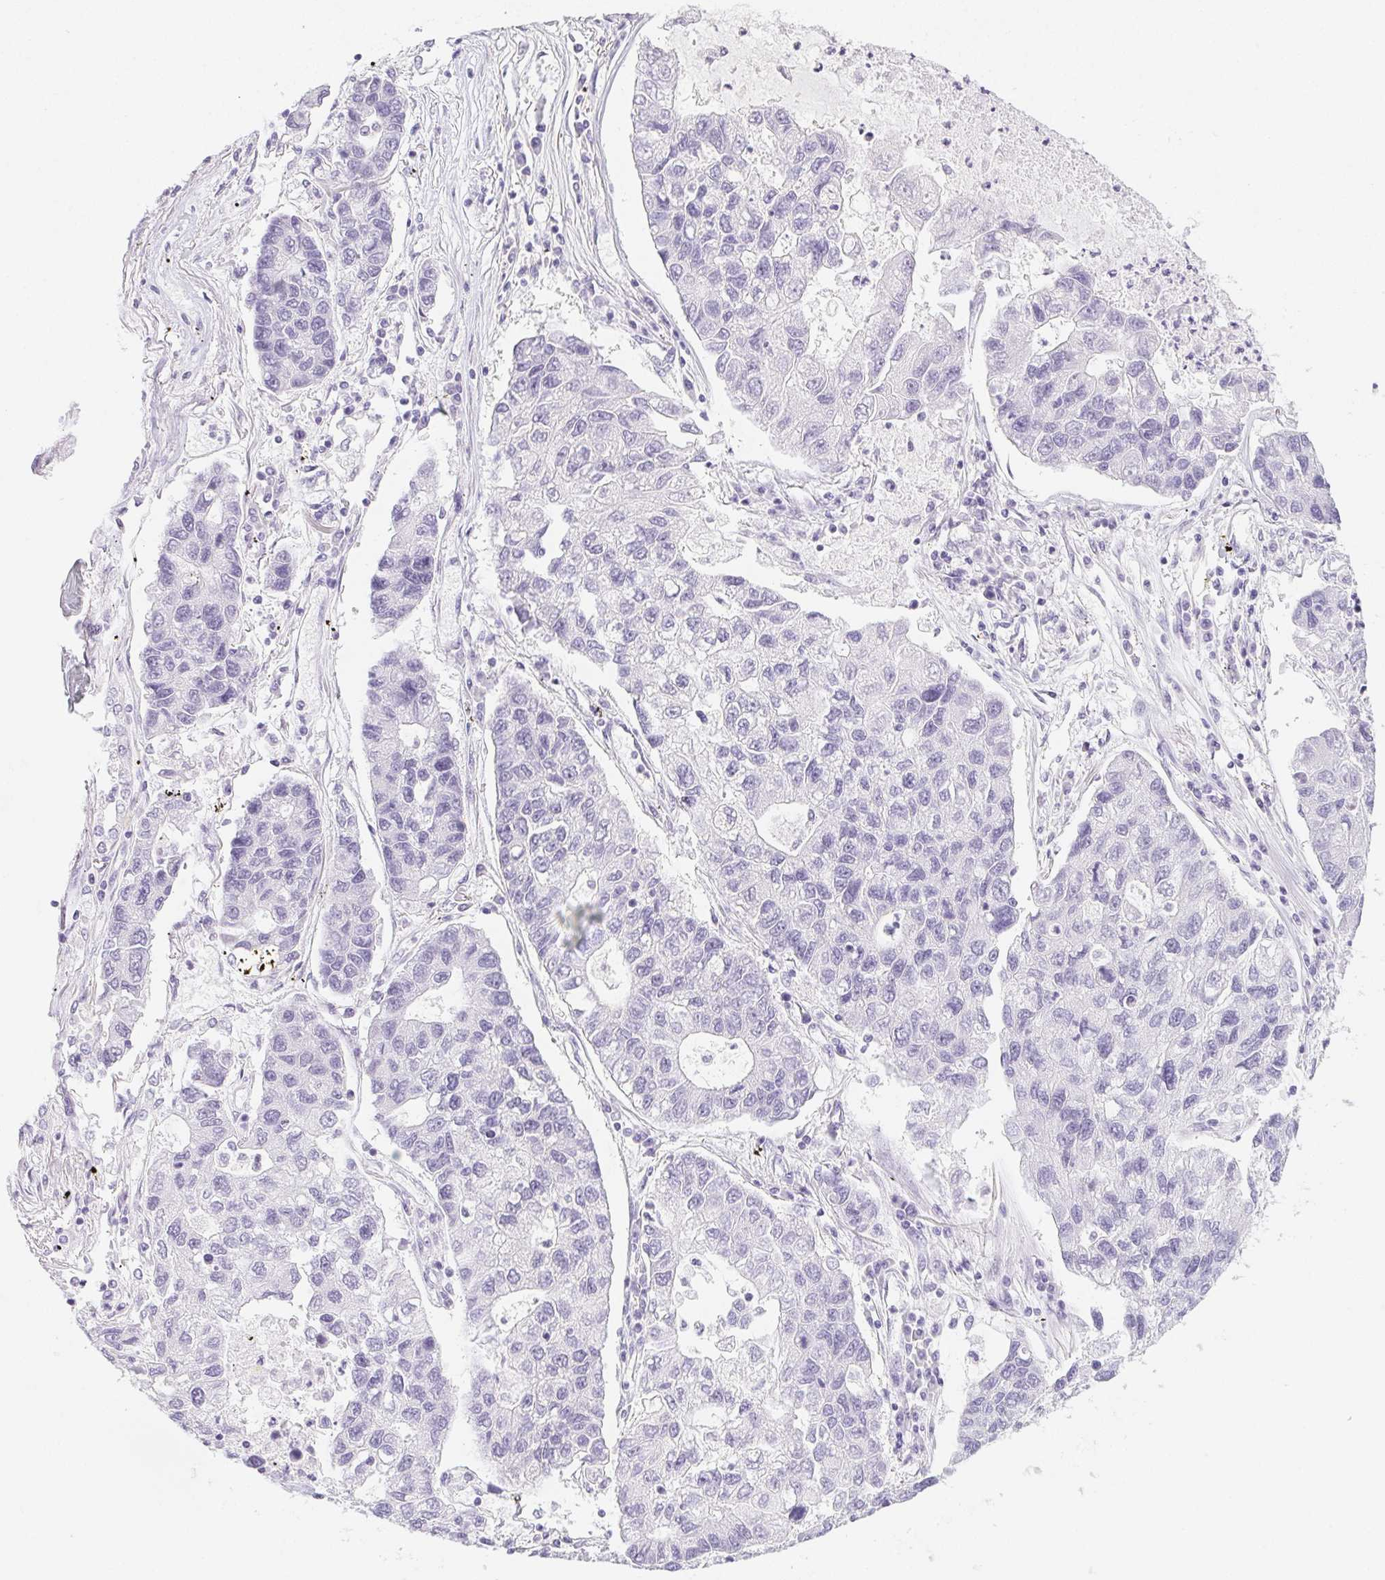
{"staining": {"intensity": "negative", "quantity": "none", "location": "none"}, "tissue": "lung cancer", "cell_type": "Tumor cells", "image_type": "cancer", "snomed": [{"axis": "morphology", "description": "Adenocarcinoma, NOS"}, {"axis": "topography", "description": "Bronchus"}, {"axis": "topography", "description": "Lung"}], "caption": "Tumor cells show no significant positivity in lung cancer (adenocarcinoma).", "gene": "ST8SIA3", "patient": {"sex": "female", "age": 51}}